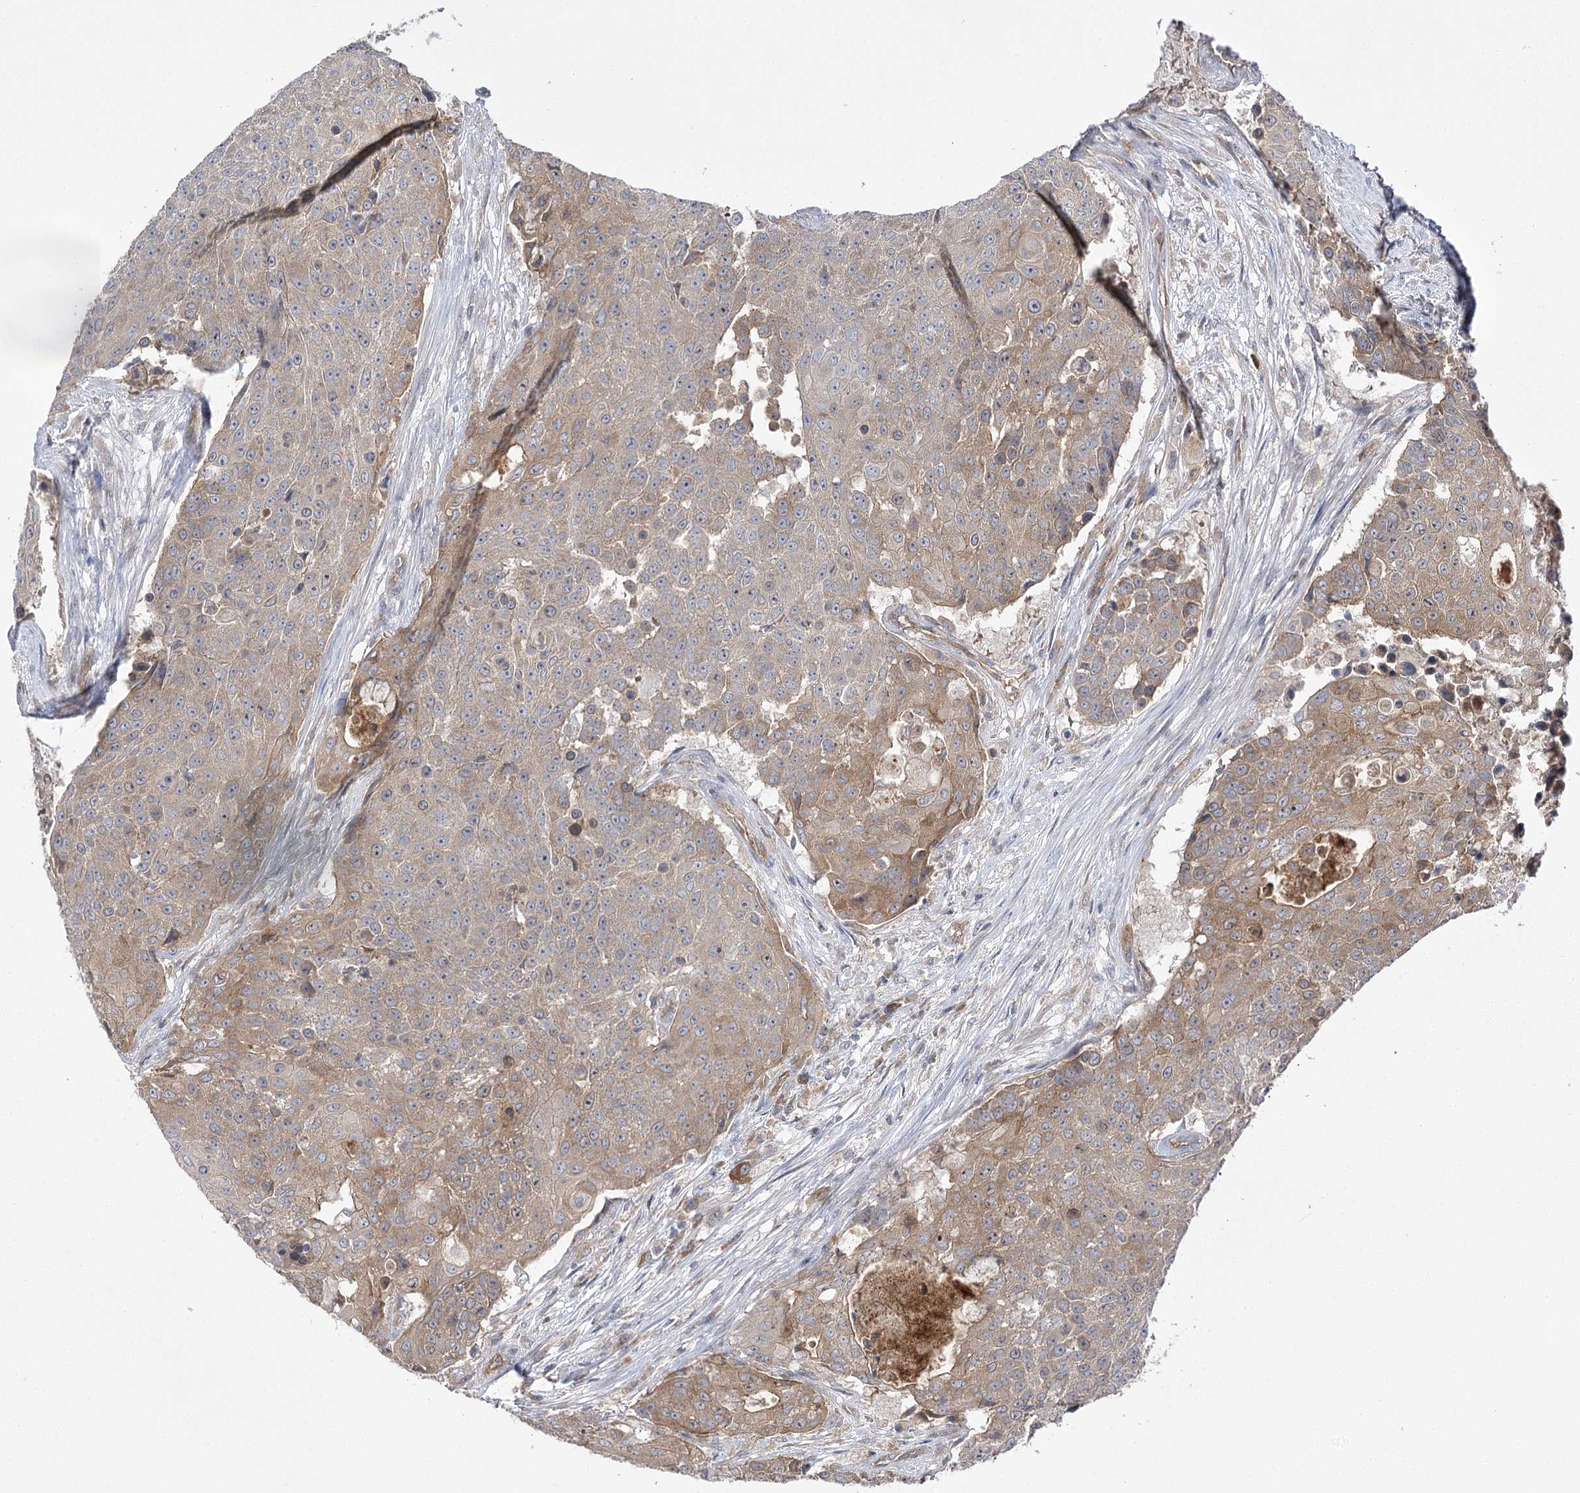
{"staining": {"intensity": "moderate", "quantity": ">75%", "location": "cytoplasmic/membranous"}, "tissue": "urothelial cancer", "cell_type": "Tumor cells", "image_type": "cancer", "snomed": [{"axis": "morphology", "description": "Urothelial carcinoma, High grade"}, {"axis": "topography", "description": "Urinary bladder"}], "caption": "Moderate cytoplasmic/membranous expression for a protein is seen in about >75% of tumor cells of urothelial cancer using immunohistochemistry.", "gene": "BCR", "patient": {"sex": "female", "age": 63}}